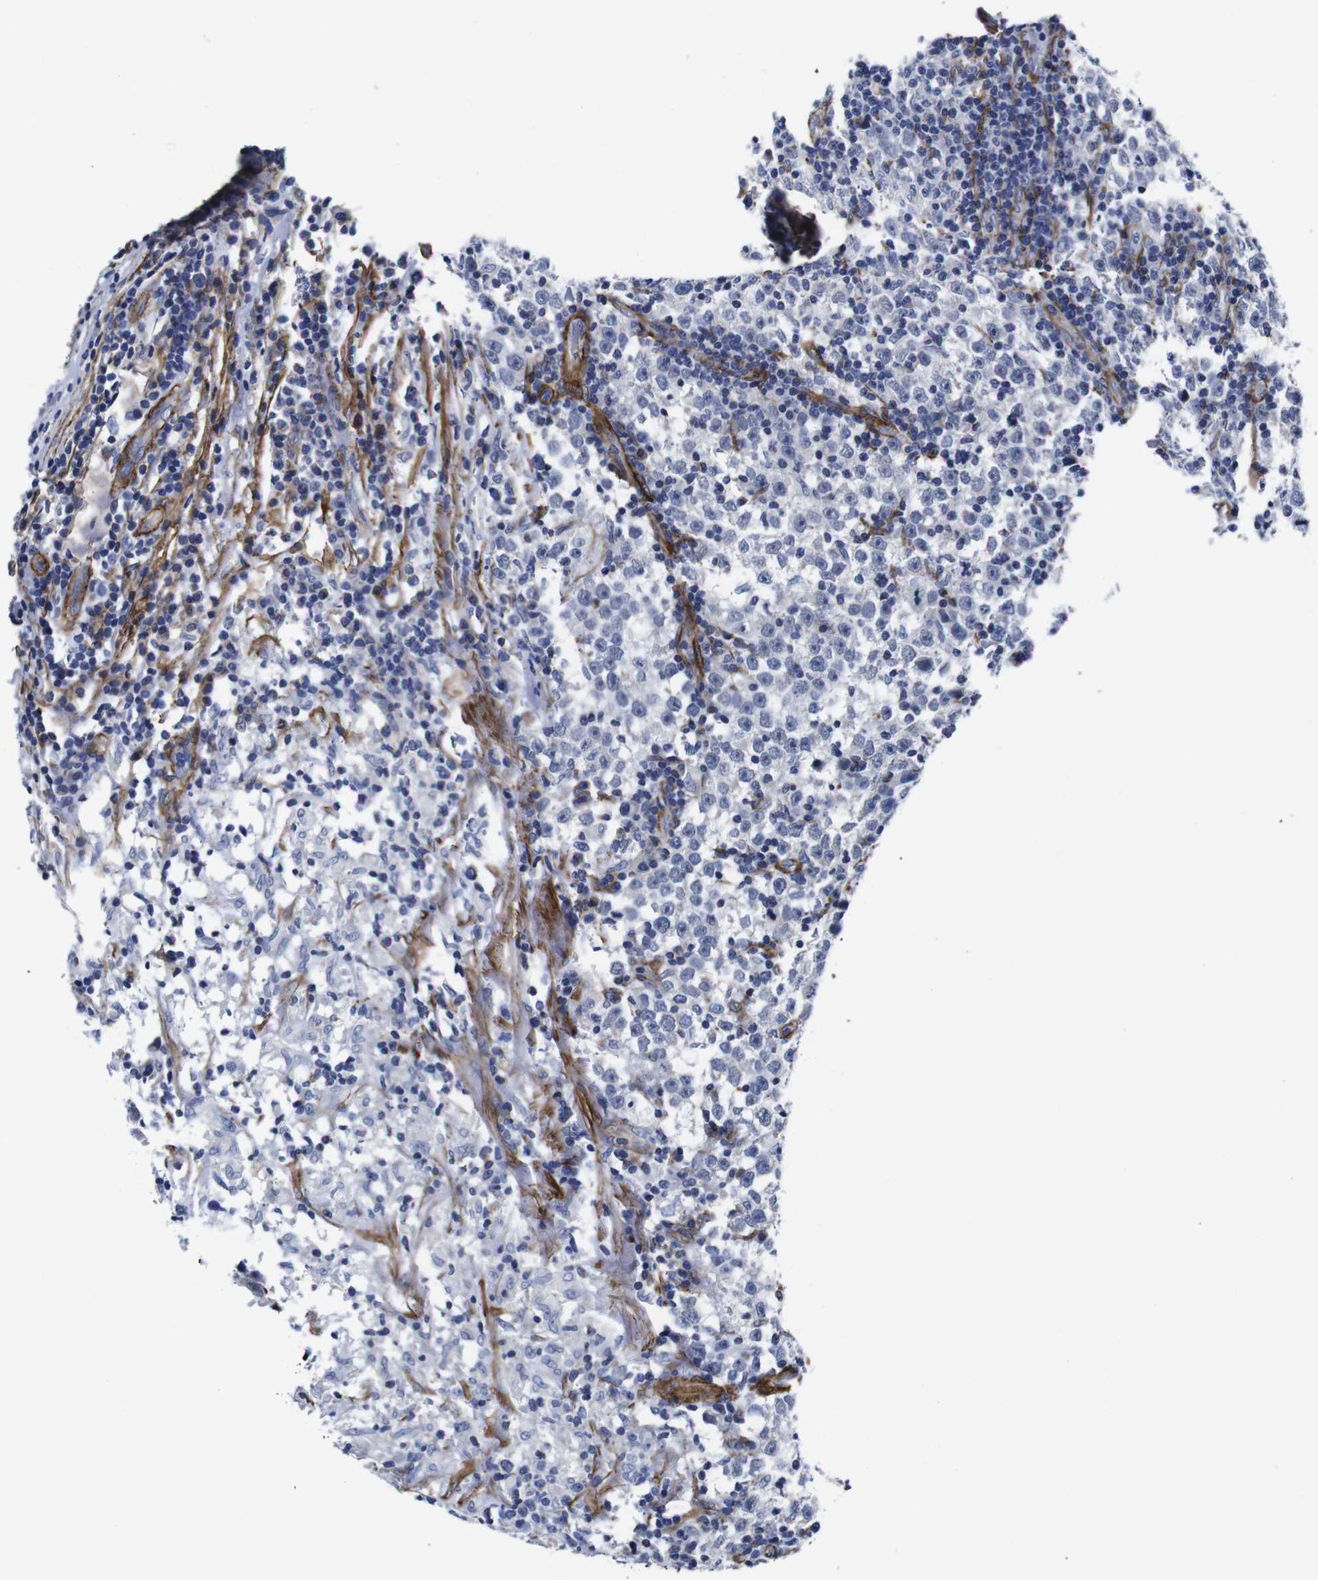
{"staining": {"intensity": "negative", "quantity": "none", "location": "none"}, "tissue": "testis cancer", "cell_type": "Tumor cells", "image_type": "cancer", "snomed": [{"axis": "morphology", "description": "Seminoma, NOS"}, {"axis": "topography", "description": "Testis"}], "caption": "IHC of testis seminoma reveals no staining in tumor cells.", "gene": "WNT10A", "patient": {"sex": "male", "age": 43}}